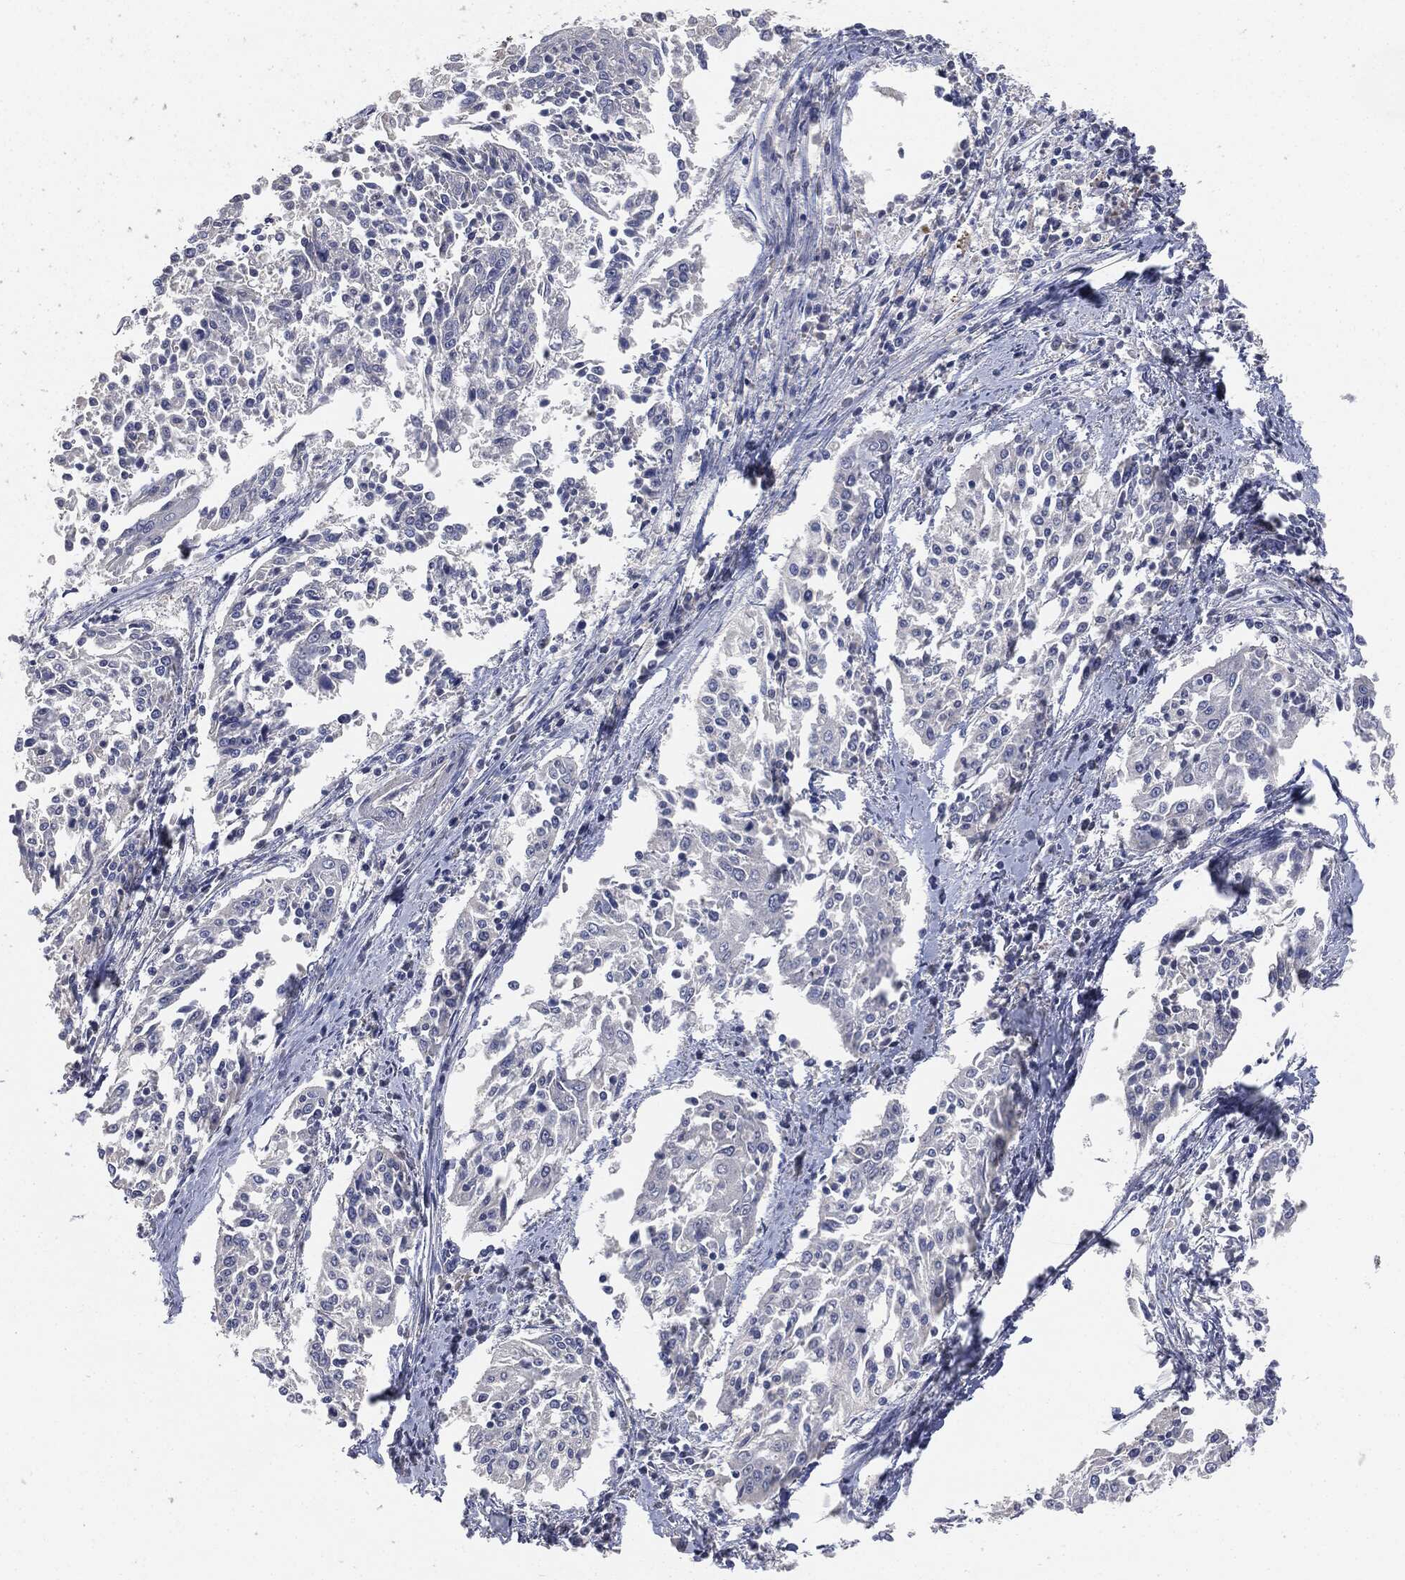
{"staining": {"intensity": "negative", "quantity": "none", "location": "none"}, "tissue": "cervical cancer", "cell_type": "Tumor cells", "image_type": "cancer", "snomed": [{"axis": "morphology", "description": "Squamous cell carcinoma, NOS"}, {"axis": "topography", "description": "Cervix"}], "caption": "IHC of human cervical cancer displays no expression in tumor cells.", "gene": "APOB", "patient": {"sex": "female", "age": 41}}